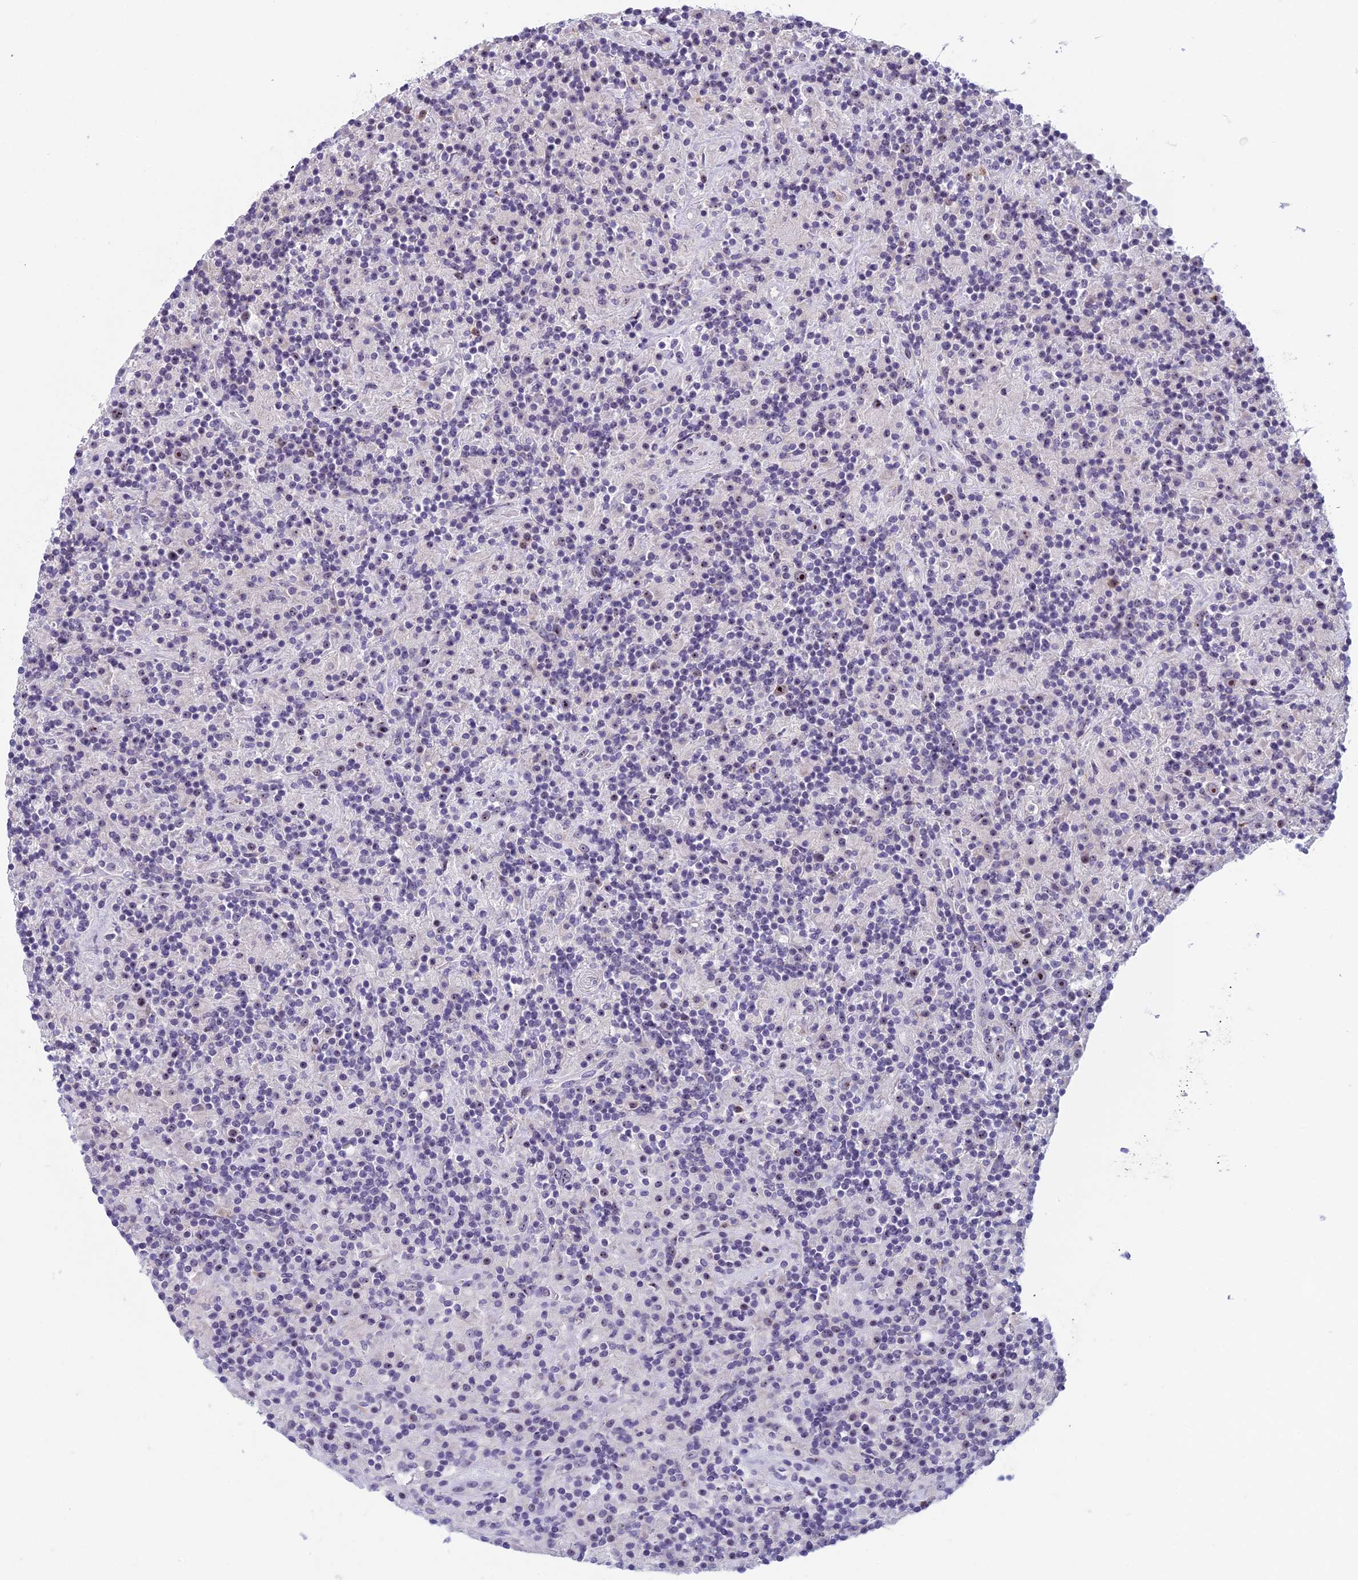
{"staining": {"intensity": "moderate", "quantity": ">75%", "location": "nuclear"}, "tissue": "lymphoma", "cell_type": "Tumor cells", "image_type": "cancer", "snomed": [{"axis": "morphology", "description": "Hodgkin's disease, NOS"}, {"axis": "topography", "description": "Lymph node"}], "caption": "Brown immunohistochemical staining in lymphoma reveals moderate nuclear expression in about >75% of tumor cells.", "gene": "NOC2L", "patient": {"sex": "male", "age": 70}}